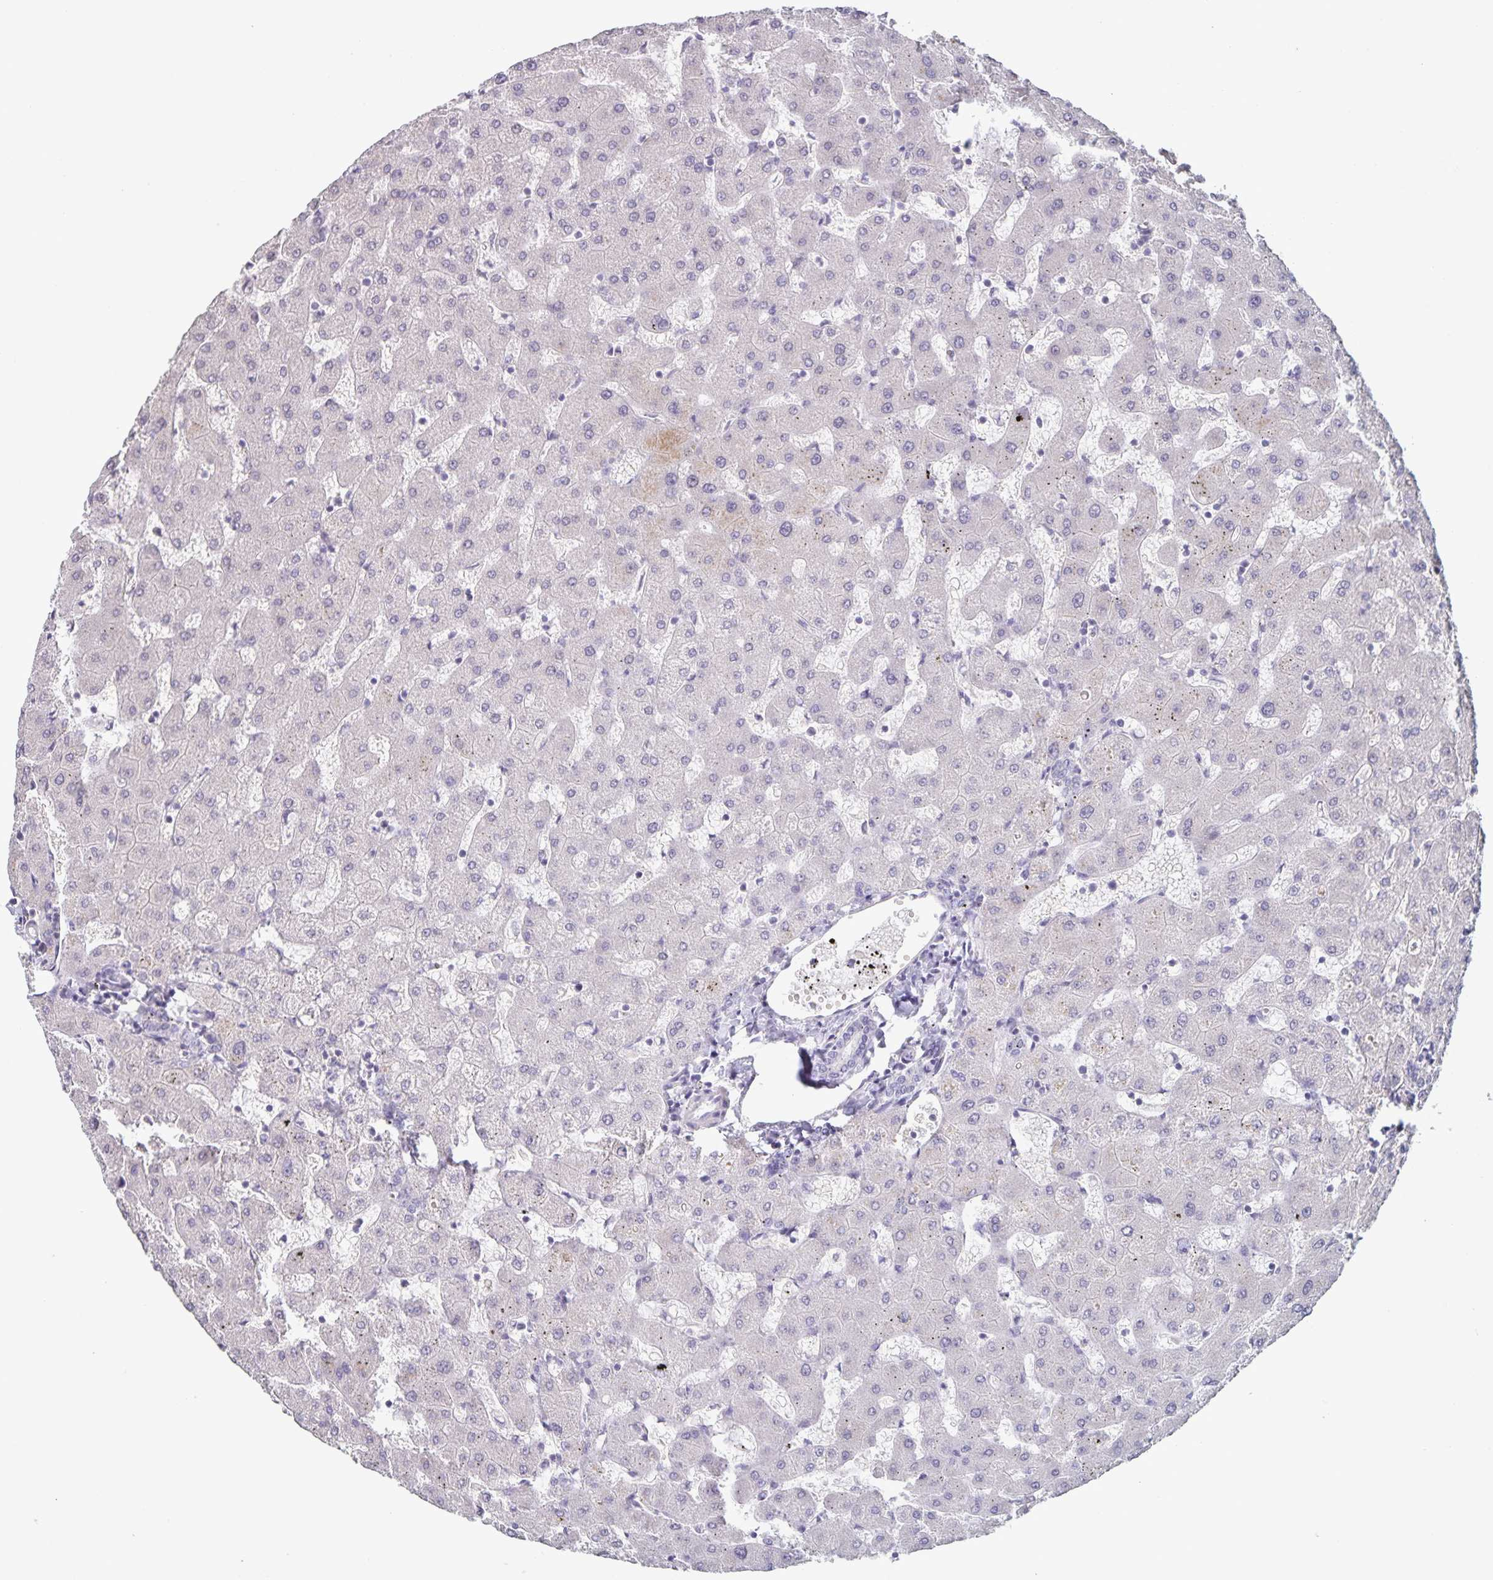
{"staining": {"intensity": "negative", "quantity": "none", "location": "none"}, "tissue": "liver", "cell_type": "Cholangiocytes", "image_type": "normal", "snomed": [{"axis": "morphology", "description": "Normal tissue, NOS"}, {"axis": "topography", "description": "Liver"}], "caption": "This is an immunohistochemistry (IHC) micrograph of benign human liver. There is no expression in cholangiocytes.", "gene": "INSL5", "patient": {"sex": "female", "age": 63}}